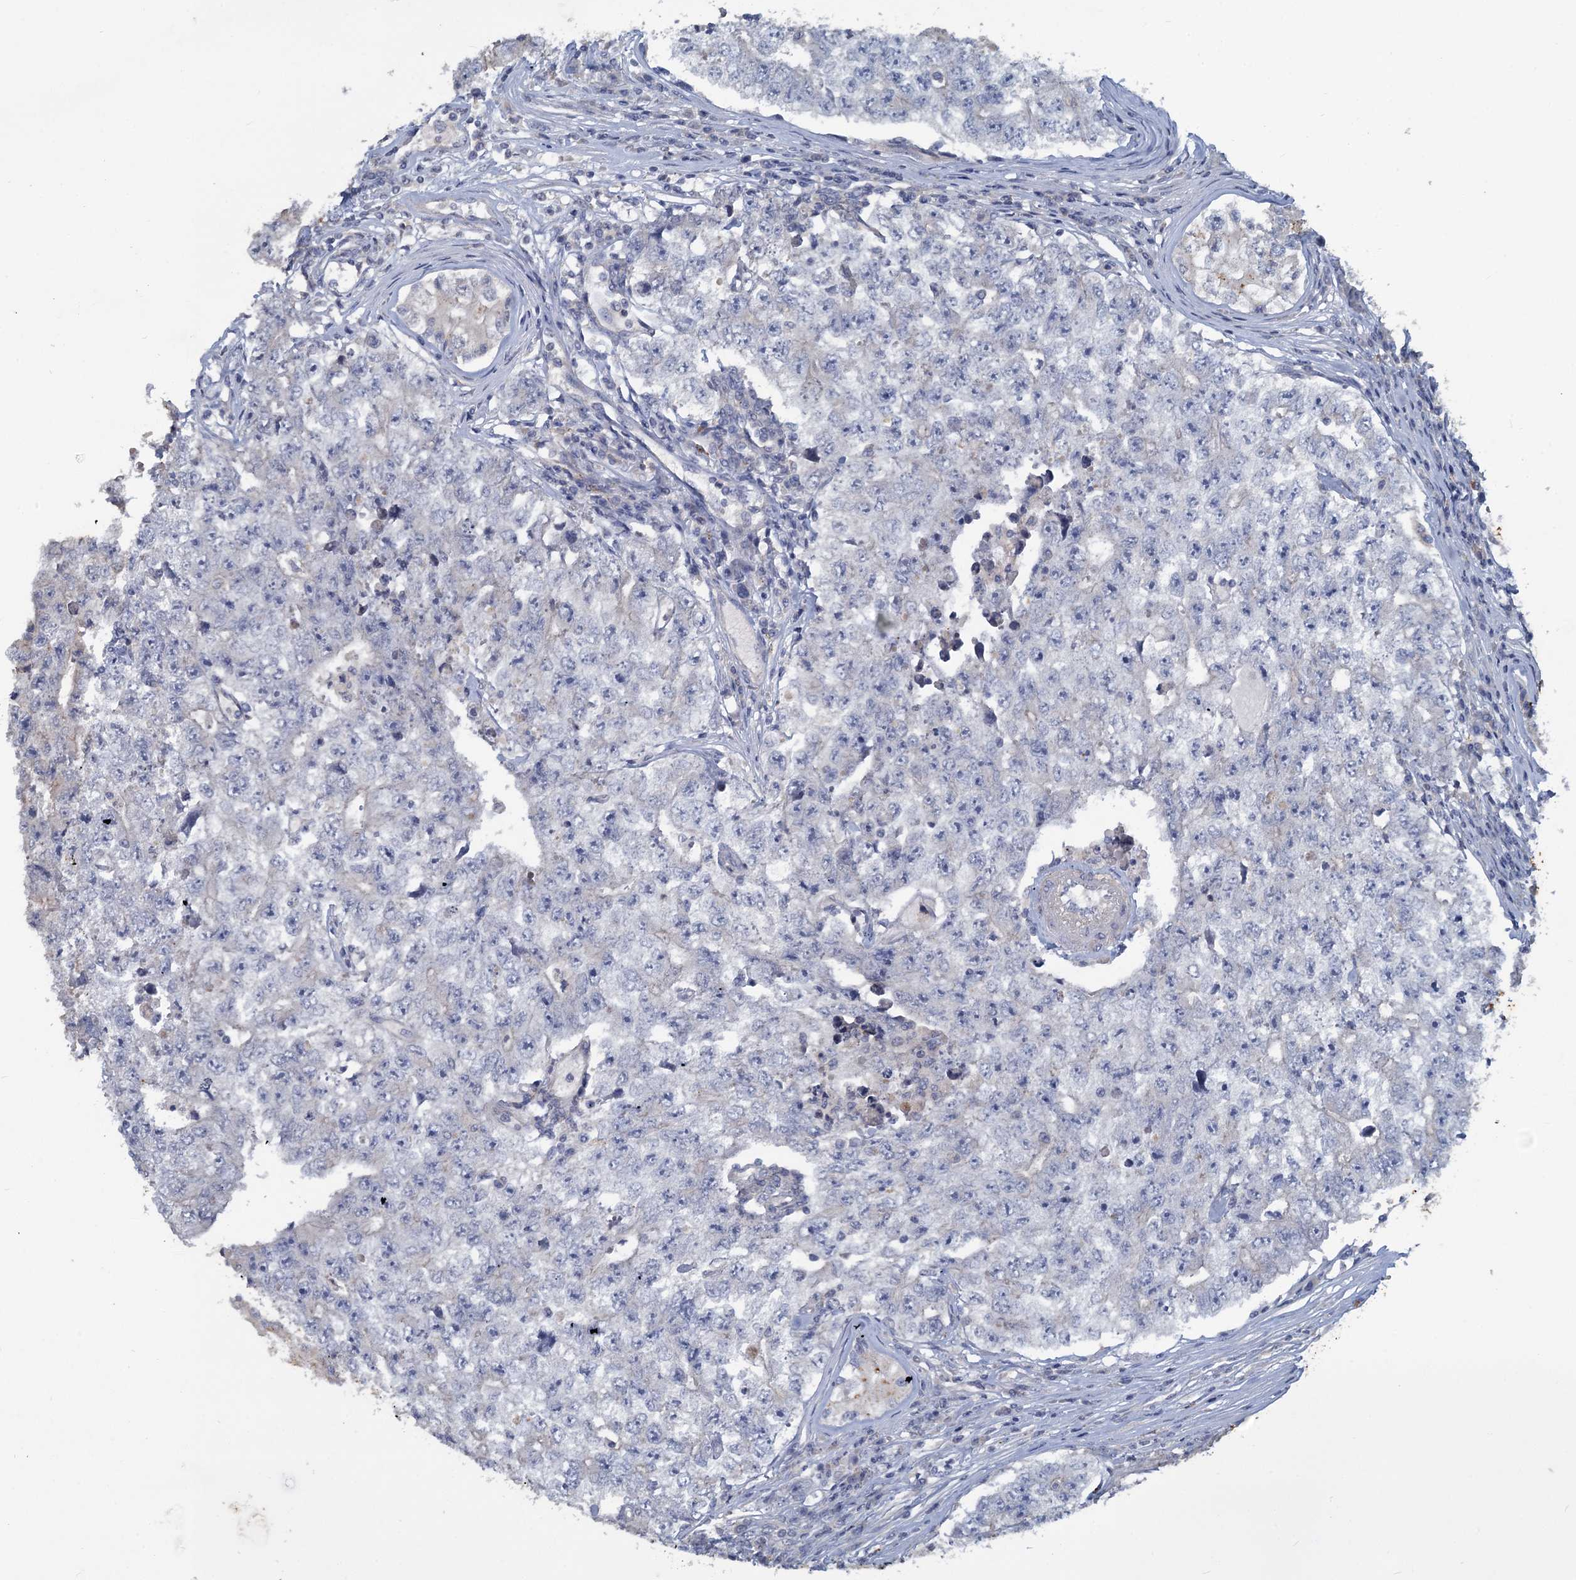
{"staining": {"intensity": "negative", "quantity": "none", "location": "none"}, "tissue": "testis cancer", "cell_type": "Tumor cells", "image_type": "cancer", "snomed": [{"axis": "morphology", "description": "Carcinoma, Embryonal, NOS"}, {"axis": "topography", "description": "Testis"}], "caption": "Tumor cells show no significant positivity in testis cancer (embryonal carcinoma).", "gene": "SLC2A7", "patient": {"sex": "male", "age": 17}}